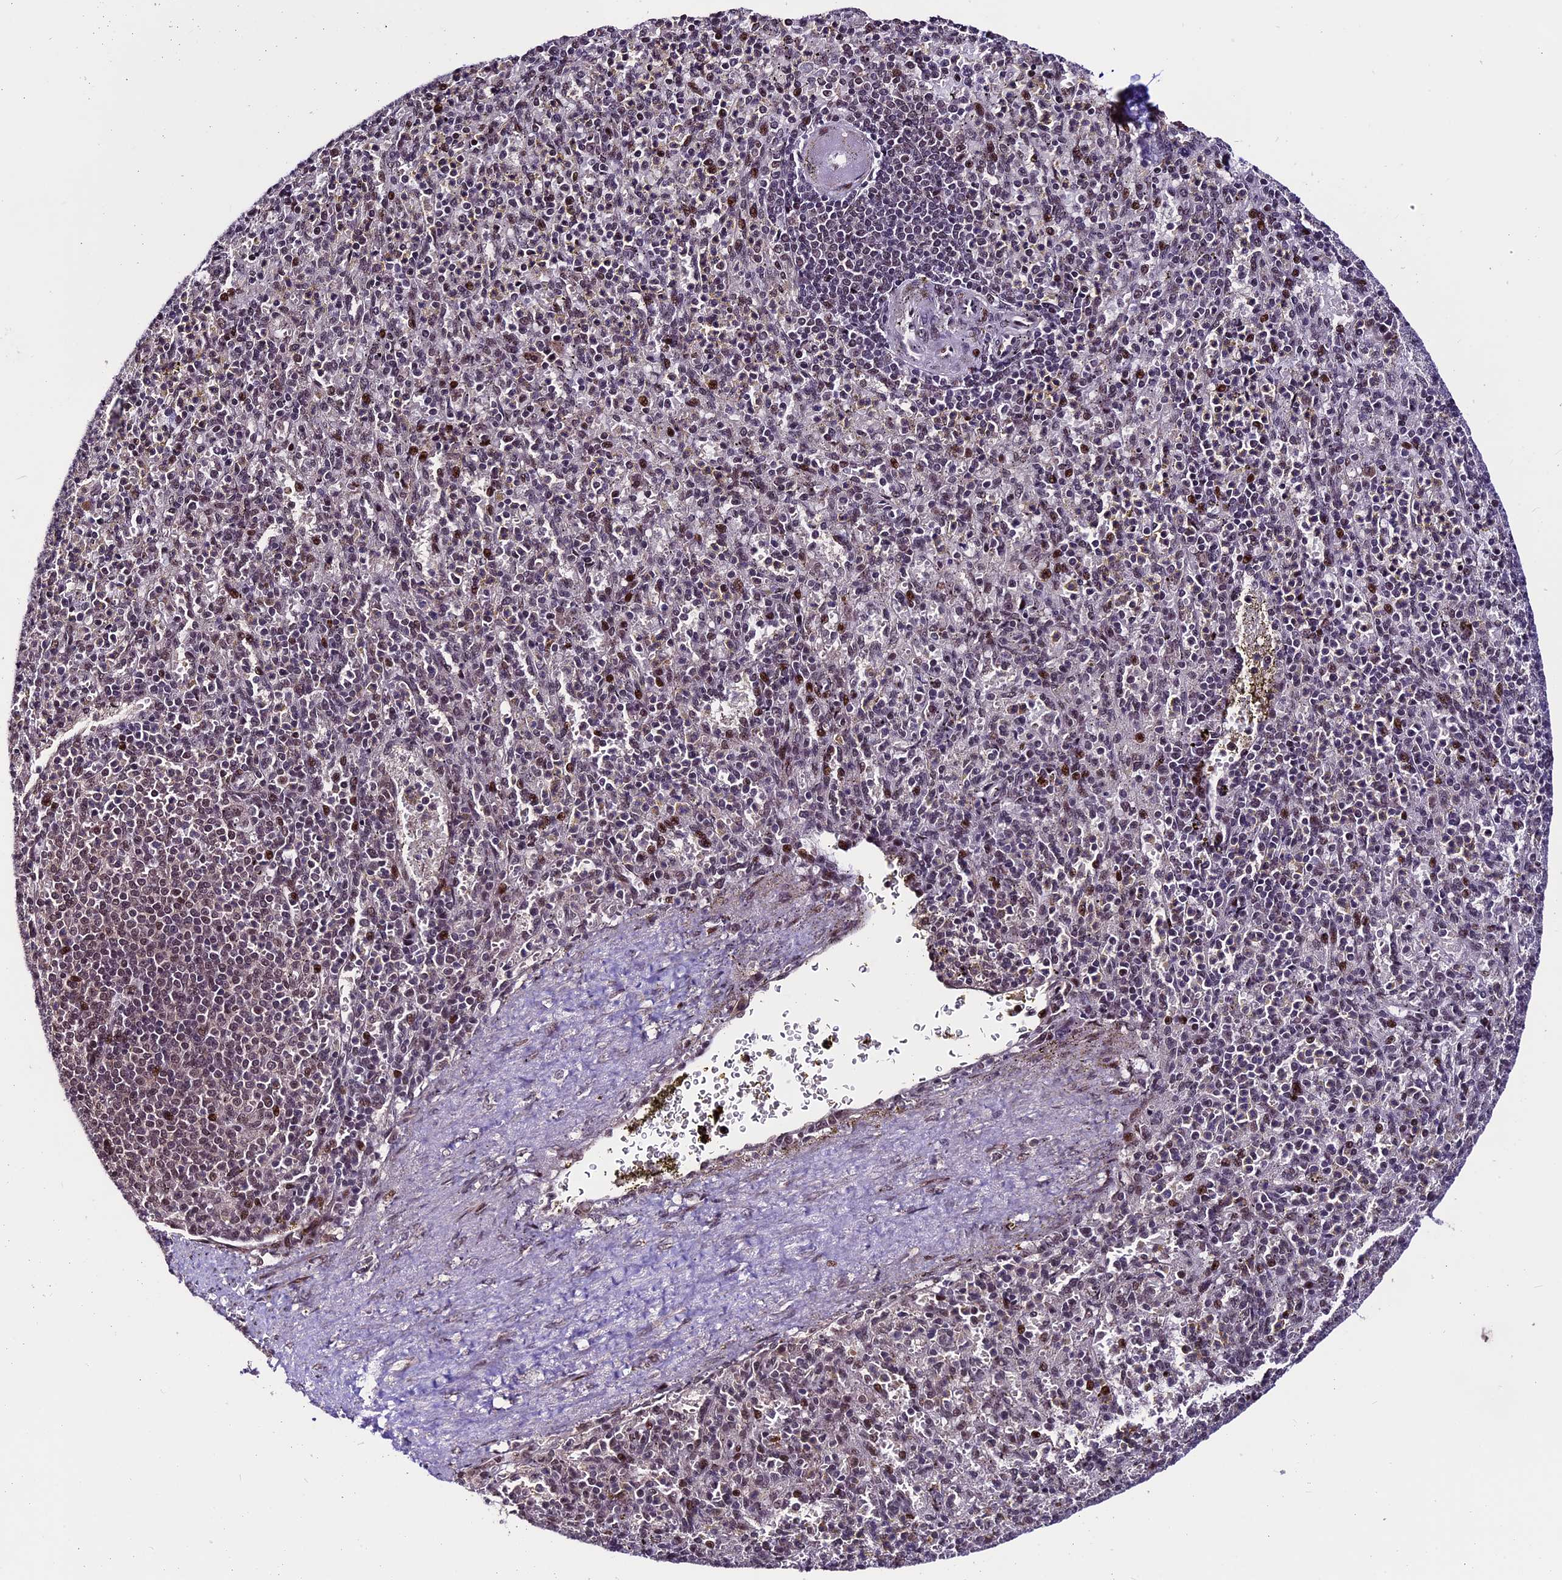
{"staining": {"intensity": "moderate", "quantity": "<25%", "location": "nuclear"}, "tissue": "spleen", "cell_type": "Cells in red pulp", "image_type": "normal", "snomed": [{"axis": "morphology", "description": "Normal tissue, NOS"}, {"axis": "topography", "description": "Spleen"}], "caption": "High-power microscopy captured an immunohistochemistry (IHC) photomicrograph of benign spleen, revealing moderate nuclear staining in approximately <25% of cells in red pulp. Immunohistochemistry stains the protein of interest in brown and the nuclei are stained blue.", "gene": "TCP11L2", "patient": {"sex": "female", "age": 74}}